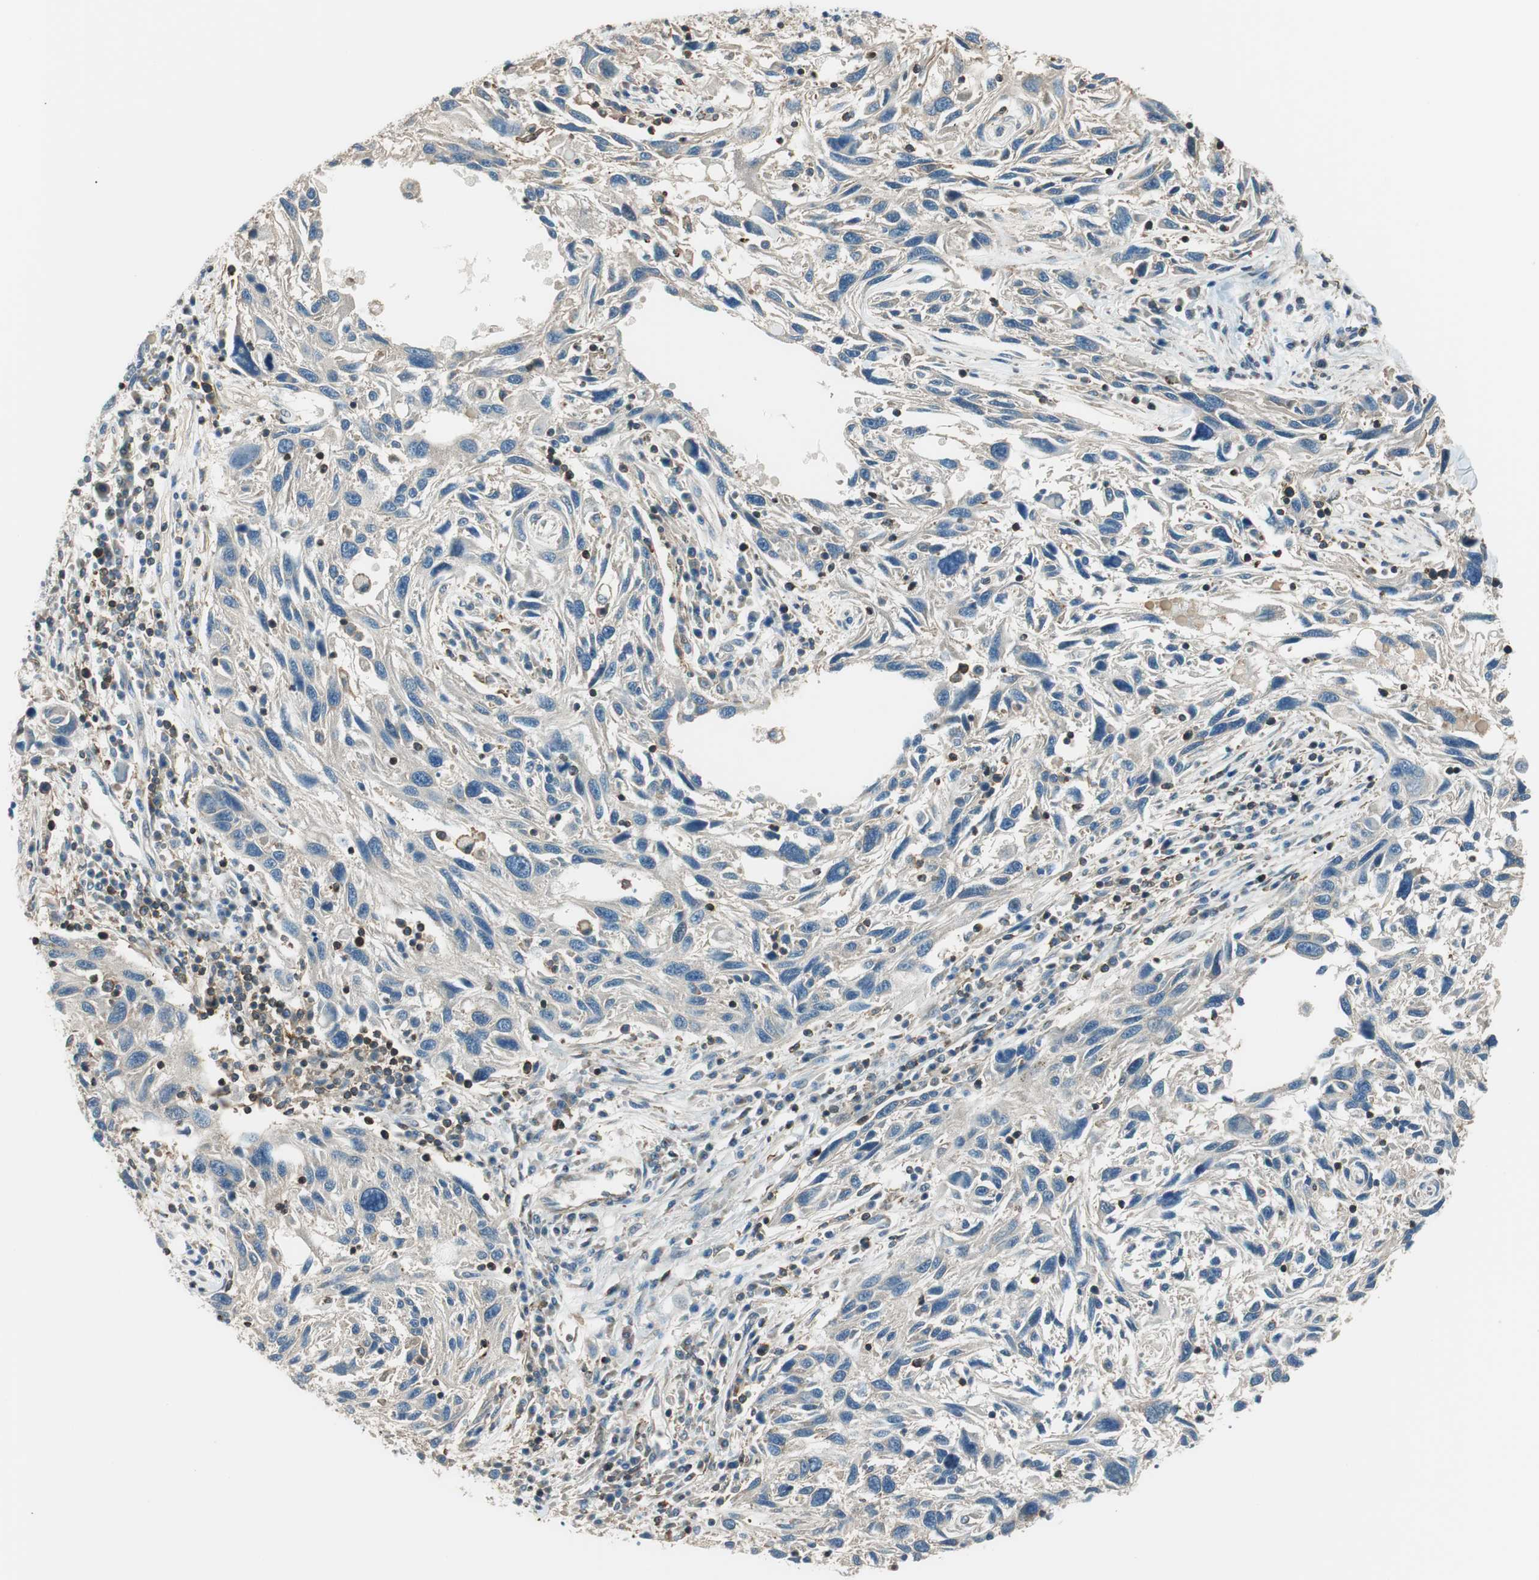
{"staining": {"intensity": "negative", "quantity": "none", "location": "none"}, "tissue": "melanoma", "cell_type": "Tumor cells", "image_type": "cancer", "snomed": [{"axis": "morphology", "description": "Malignant melanoma, NOS"}, {"axis": "topography", "description": "Skin"}], "caption": "Tumor cells show no significant staining in melanoma. (DAB (3,3'-diaminobenzidine) immunohistochemistry, high magnification).", "gene": "PI4K2B", "patient": {"sex": "male", "age": 53}}